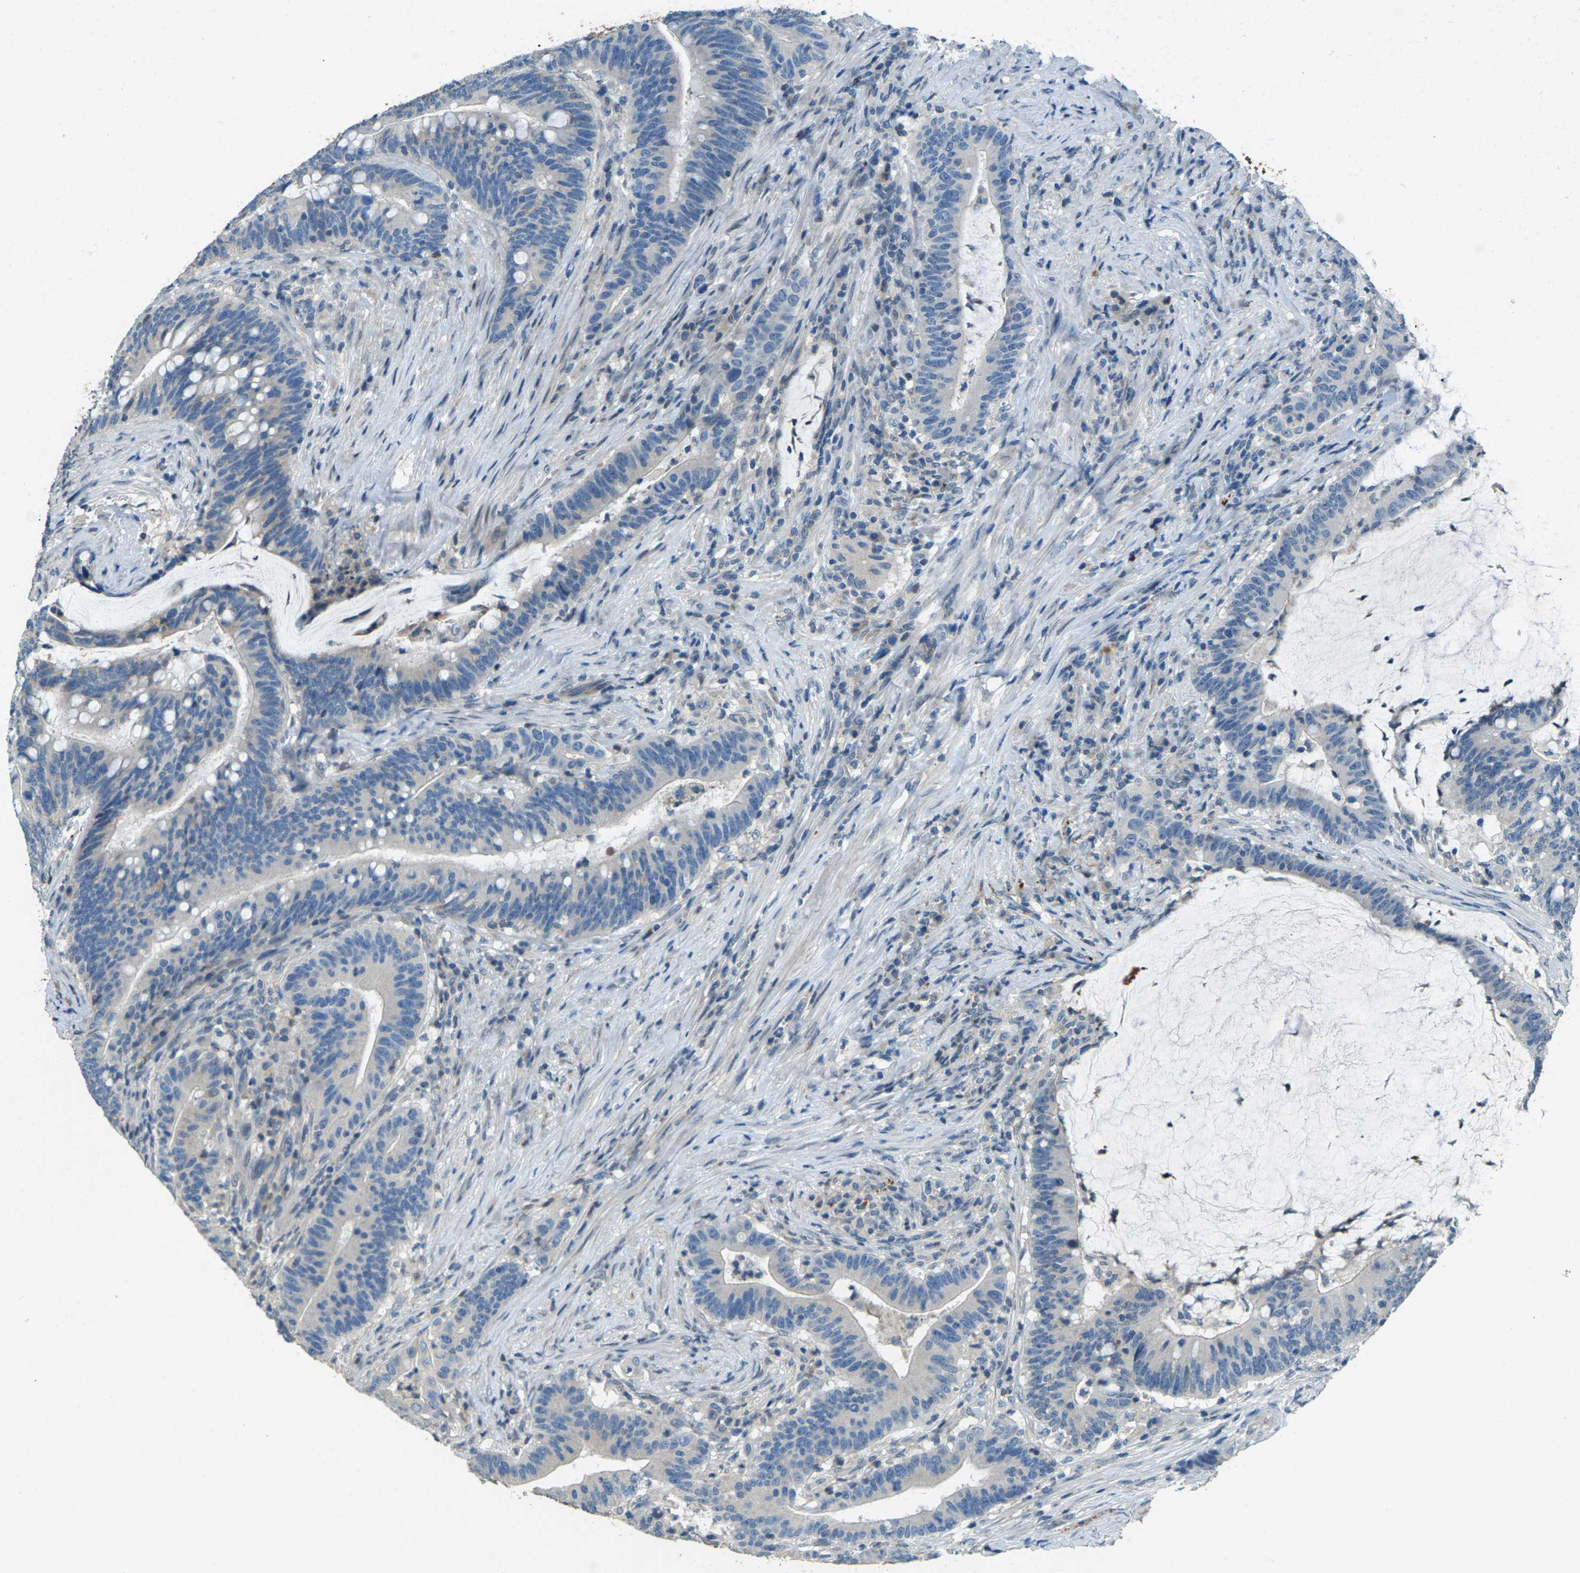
{"staining": {"intensity": "negative", "quantity": "none", "location": "none"}, "tissue": "colorectal cancer", "cell_type": "Tumor cells", "image_type": "cancer", "snomed": [{"axis": "morphology", "description": "Normal tissue, NOS"}, {"axis": "morphology", "description": "Adenocarcinoma, NOS"}, {"axis": "topography", "description": "Colon"}], "caption": "Protein analysis of colorectal cancer (adenocarcinoma) shows no significant expression in tumor cells.", "gene": "SIGLEC14", "patient": {"sex": "female", "age": 66}}